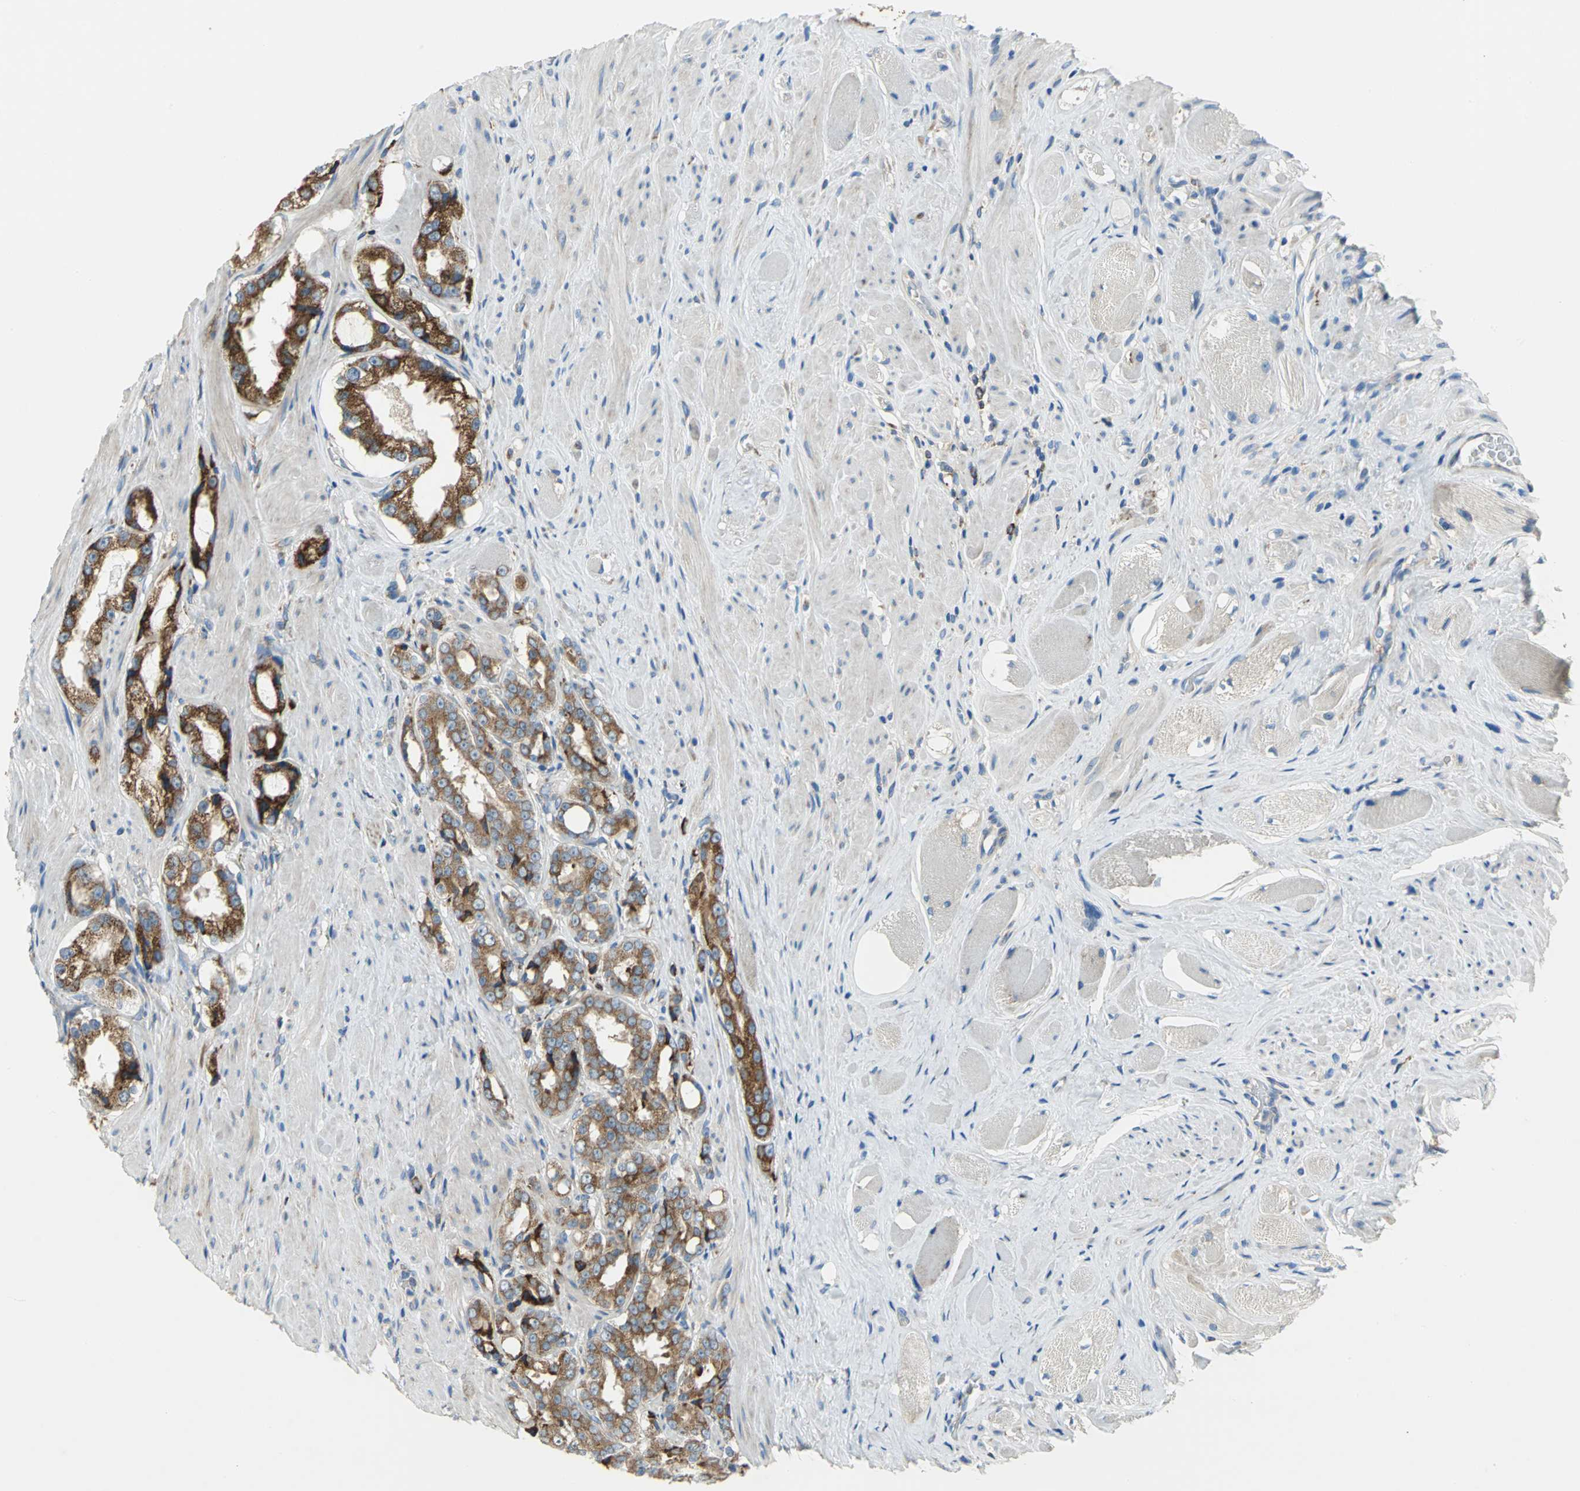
{"staining": {"intensity": "strong", "quantity": ">75%", "location": "cytoplasmic/membranous"}, "tissue": "prostate cancer", "cell_type": "Tumor cells", "image_type": "cancer", "snomed": [{"axis": "morphology", "description": "Adenocarcinoma, Medium grade"}, {"axis": "topography", "description": "Prostate"}], "caption": "IHC (DAB) staining of human prostate cancer reveals strong cytoplasmic/membranous protein staining in about >75% of tumor cells. (Stains: DAB in brown, nuclei in blue, Microscopy: brightfield microscopy at high magnification).", "gene": "TULP4", "patient": {"sex": "male", "age": 60}}